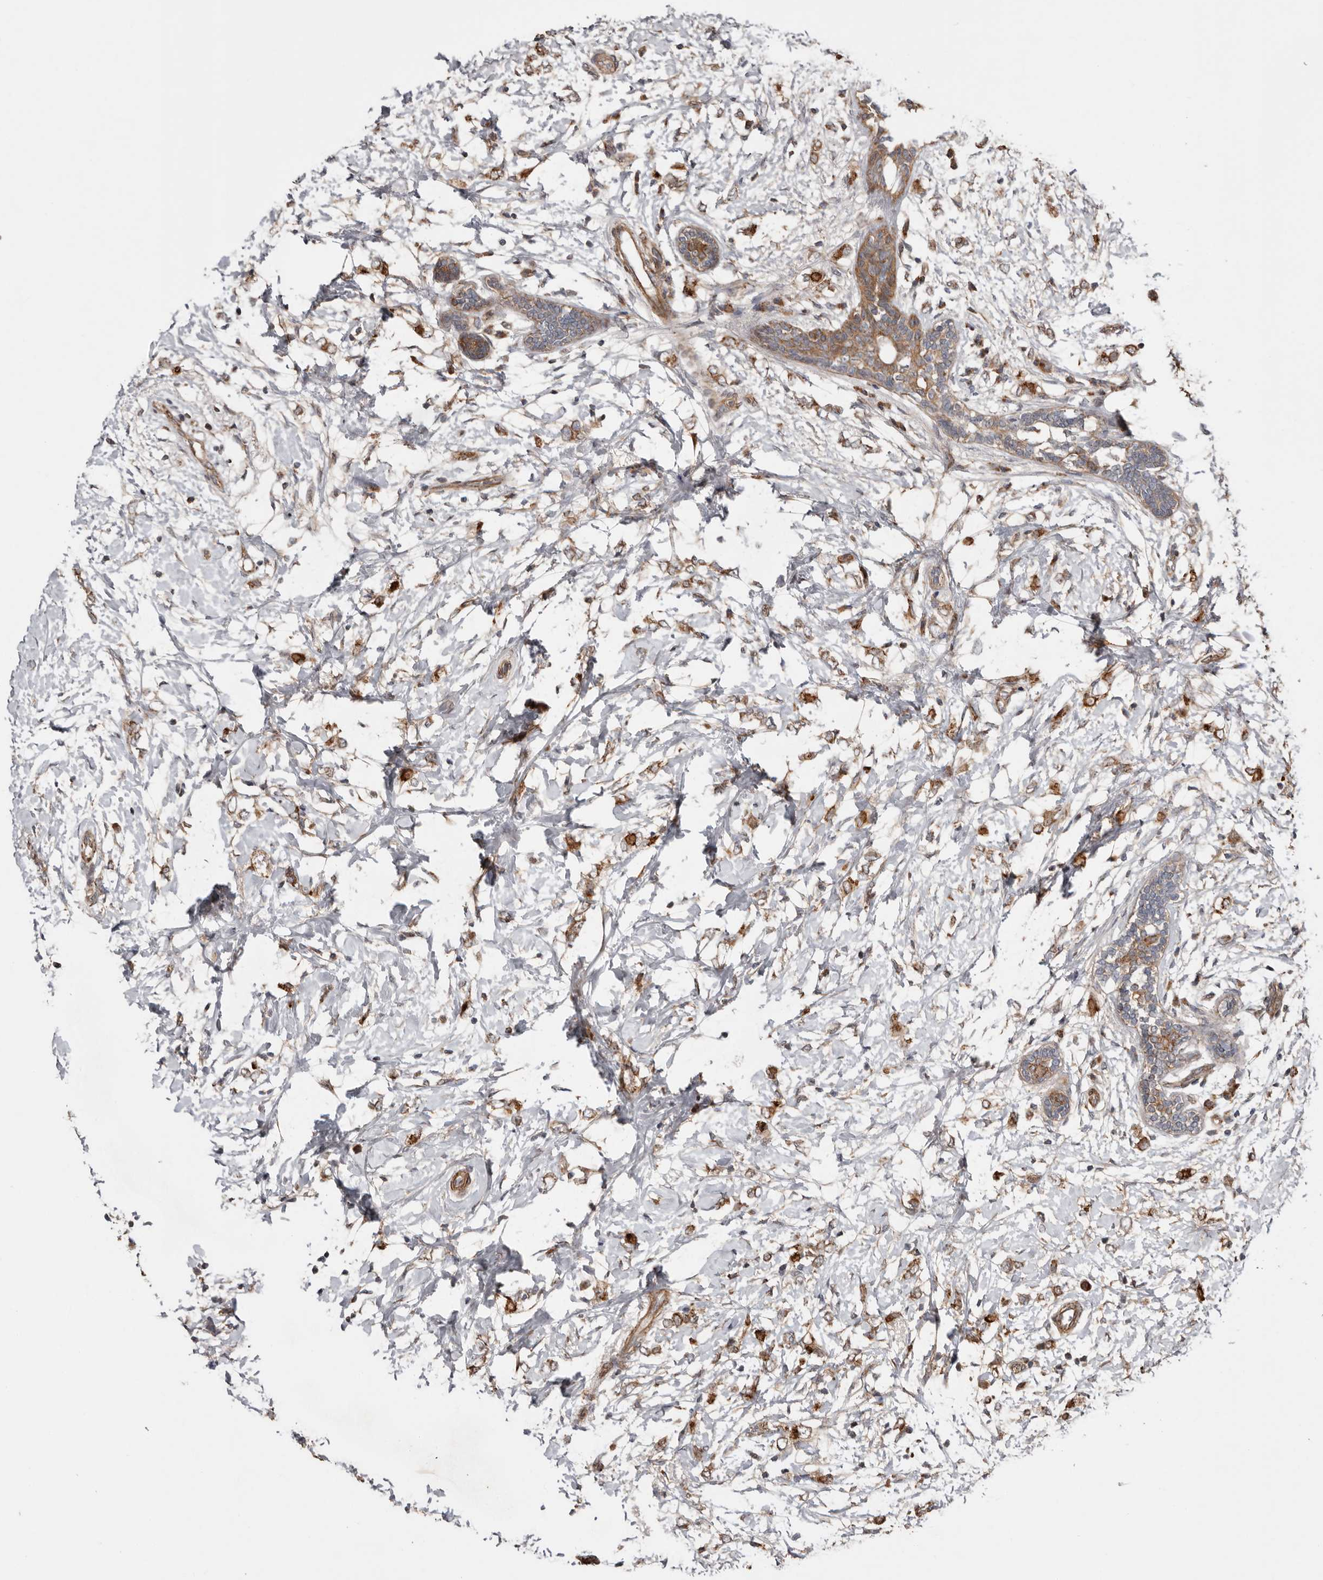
{"staining": {"intensity": "moderate", "quantity": "25%-75%", "location": "cytoplasmic/membranous"}, "tissue": "breast cancer", "cell_type": "Tumor cells", "image_type": "cancer", "snomed": [{"axis": "morphology", "description": "Normal tissue, NOS"}, {"axis": "morphology", "description": "Lobular carcinoma"}, {"axis": "topography", "description": "Breast"}], "caption": "Protein analysis of breast cancer (lobular carcinoma) tissue displays moderate cytoplasmic/membranous positivity in about 25%-75% of tumor cells. The protein is stained brown, and the nuclei are stained in blue (DAB (3,3'-diaminobenzidine) IHC with brightfield microscopy, high magnification).", "gene": "PROKR1", "patient": {"sex": "female", "age": 47}}